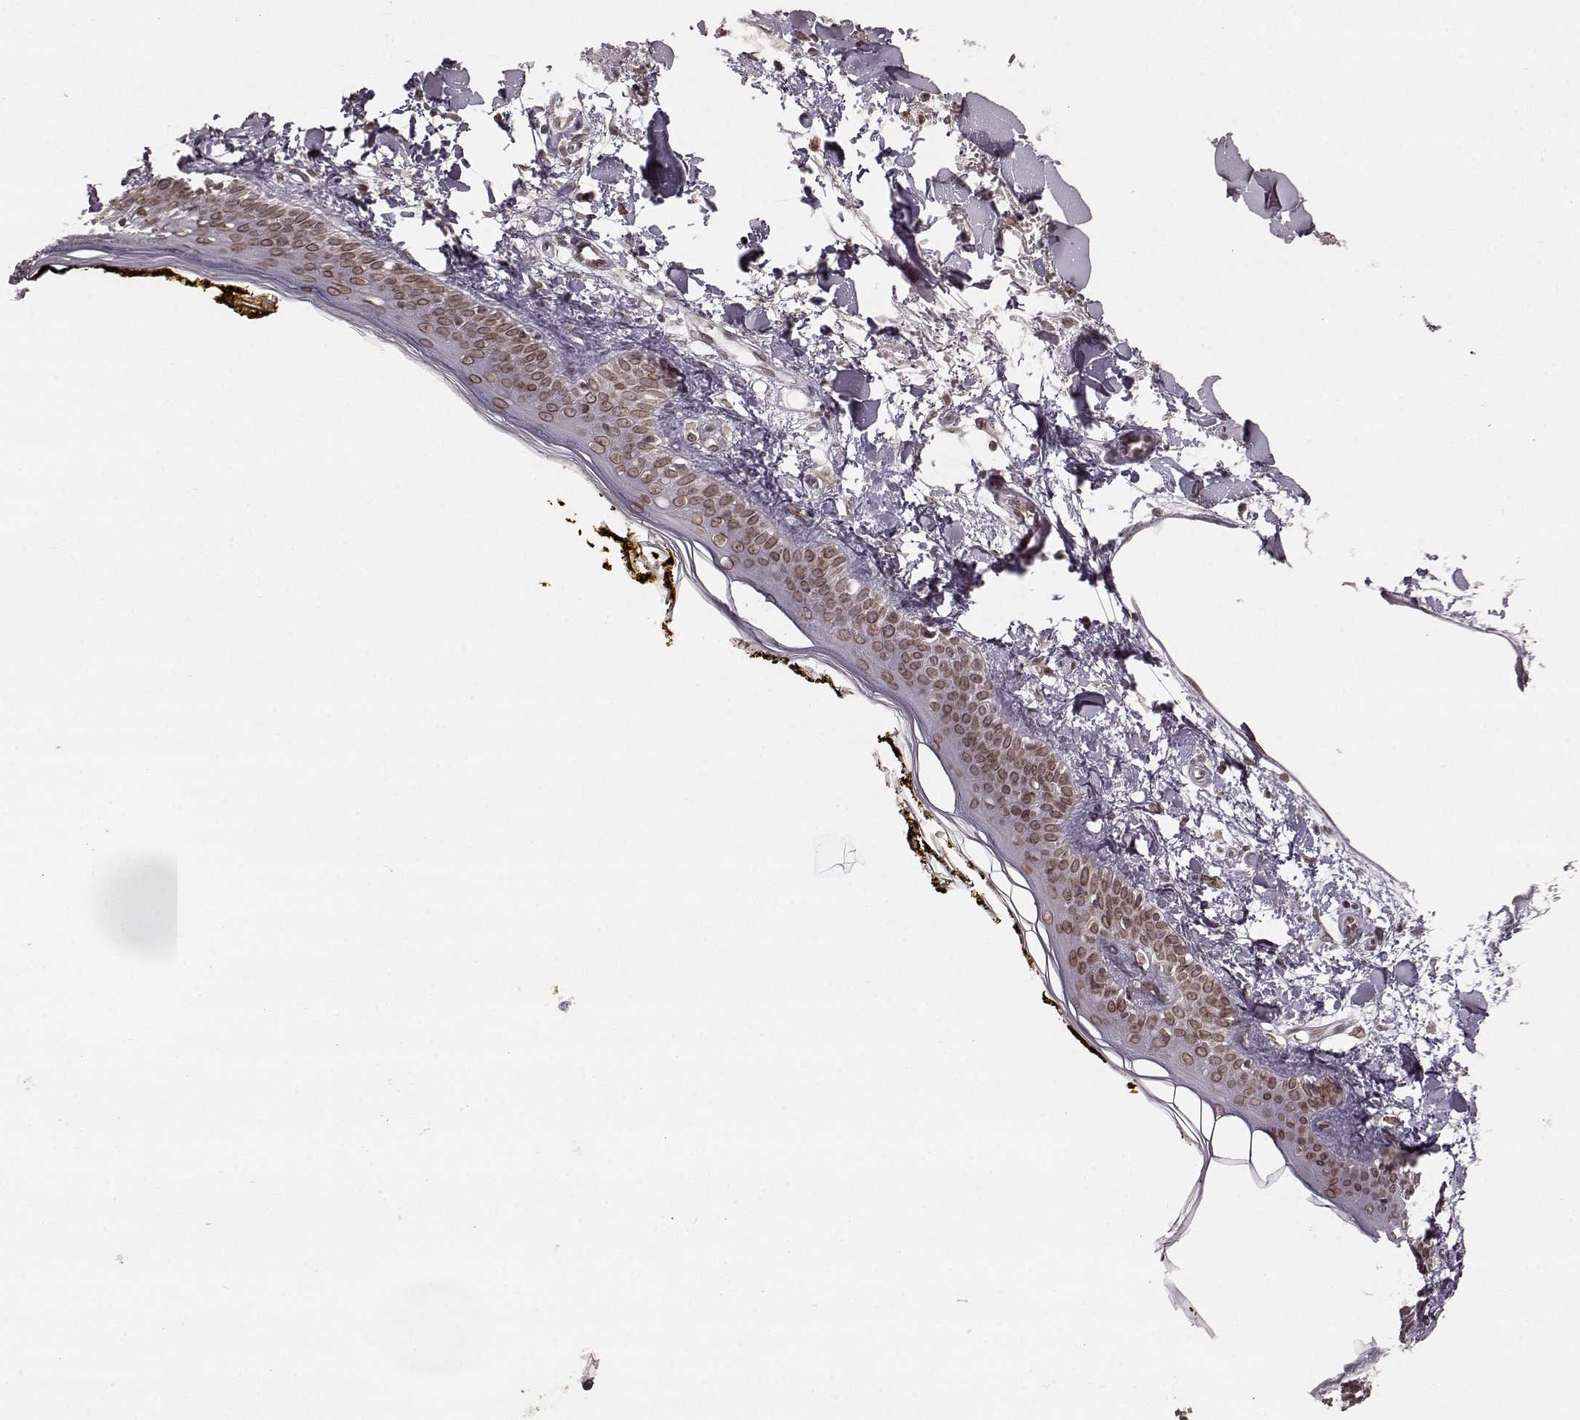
{"staining": {"intensity": "moderate", "quantity": "25%-75%", "location": "cytoplasmic/membranous,nuclear"}, "tissue": "skin", "cell_type": "Fibroblasts", "image_type": "normal", "snomed": [{"axis": "morphology", "description": "Normal tissue, NOS"}, {"axis": "topography", "description": "Skin"}], "caption": "This is a photomicrograph of immunohistochemistry (IHC) staining of normal skin, which shows moderate expression in the cytoplasmic/membranous,nuclear of fibroblasts.", "gene": "DCAF12", "patient": {"sex": "male", "age": 76}}